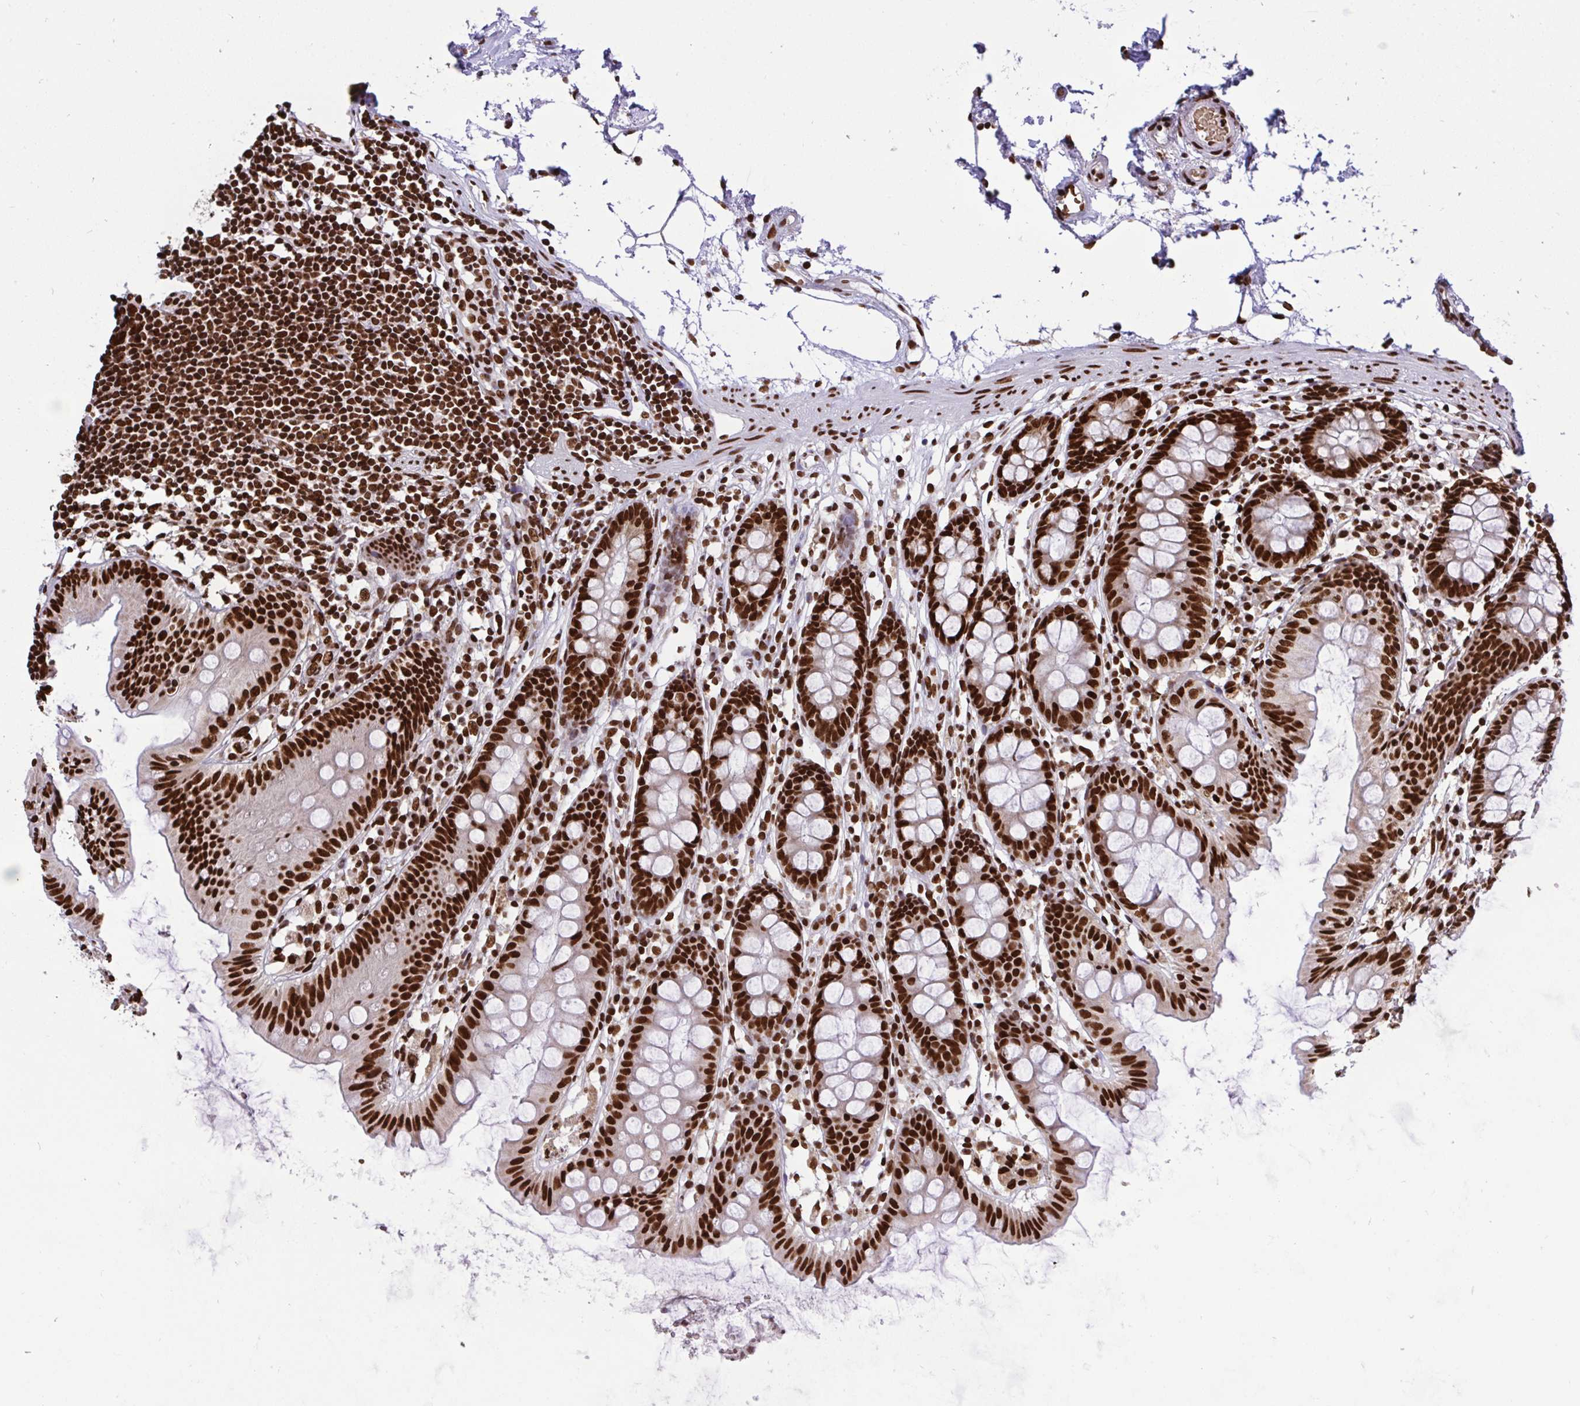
{"staining": {"intensity": "strong", "quantity": ">75%", "location": "nuclear"}, "tissue": "colon", "cell_type": "Endothelial cells", "image_type": "normal", "snomed": [{"axis": "morphology", "description": "Normal tissue, NOS"}, {"axis": "topography", "description": "Colon"}], "caption": "Colon stained with a brown dye displays strong nuclear positive staining in about >75% of endothelial cells.", "gene": "ENSG00000268083", "patient": {"sex": "female", "age": 84}}